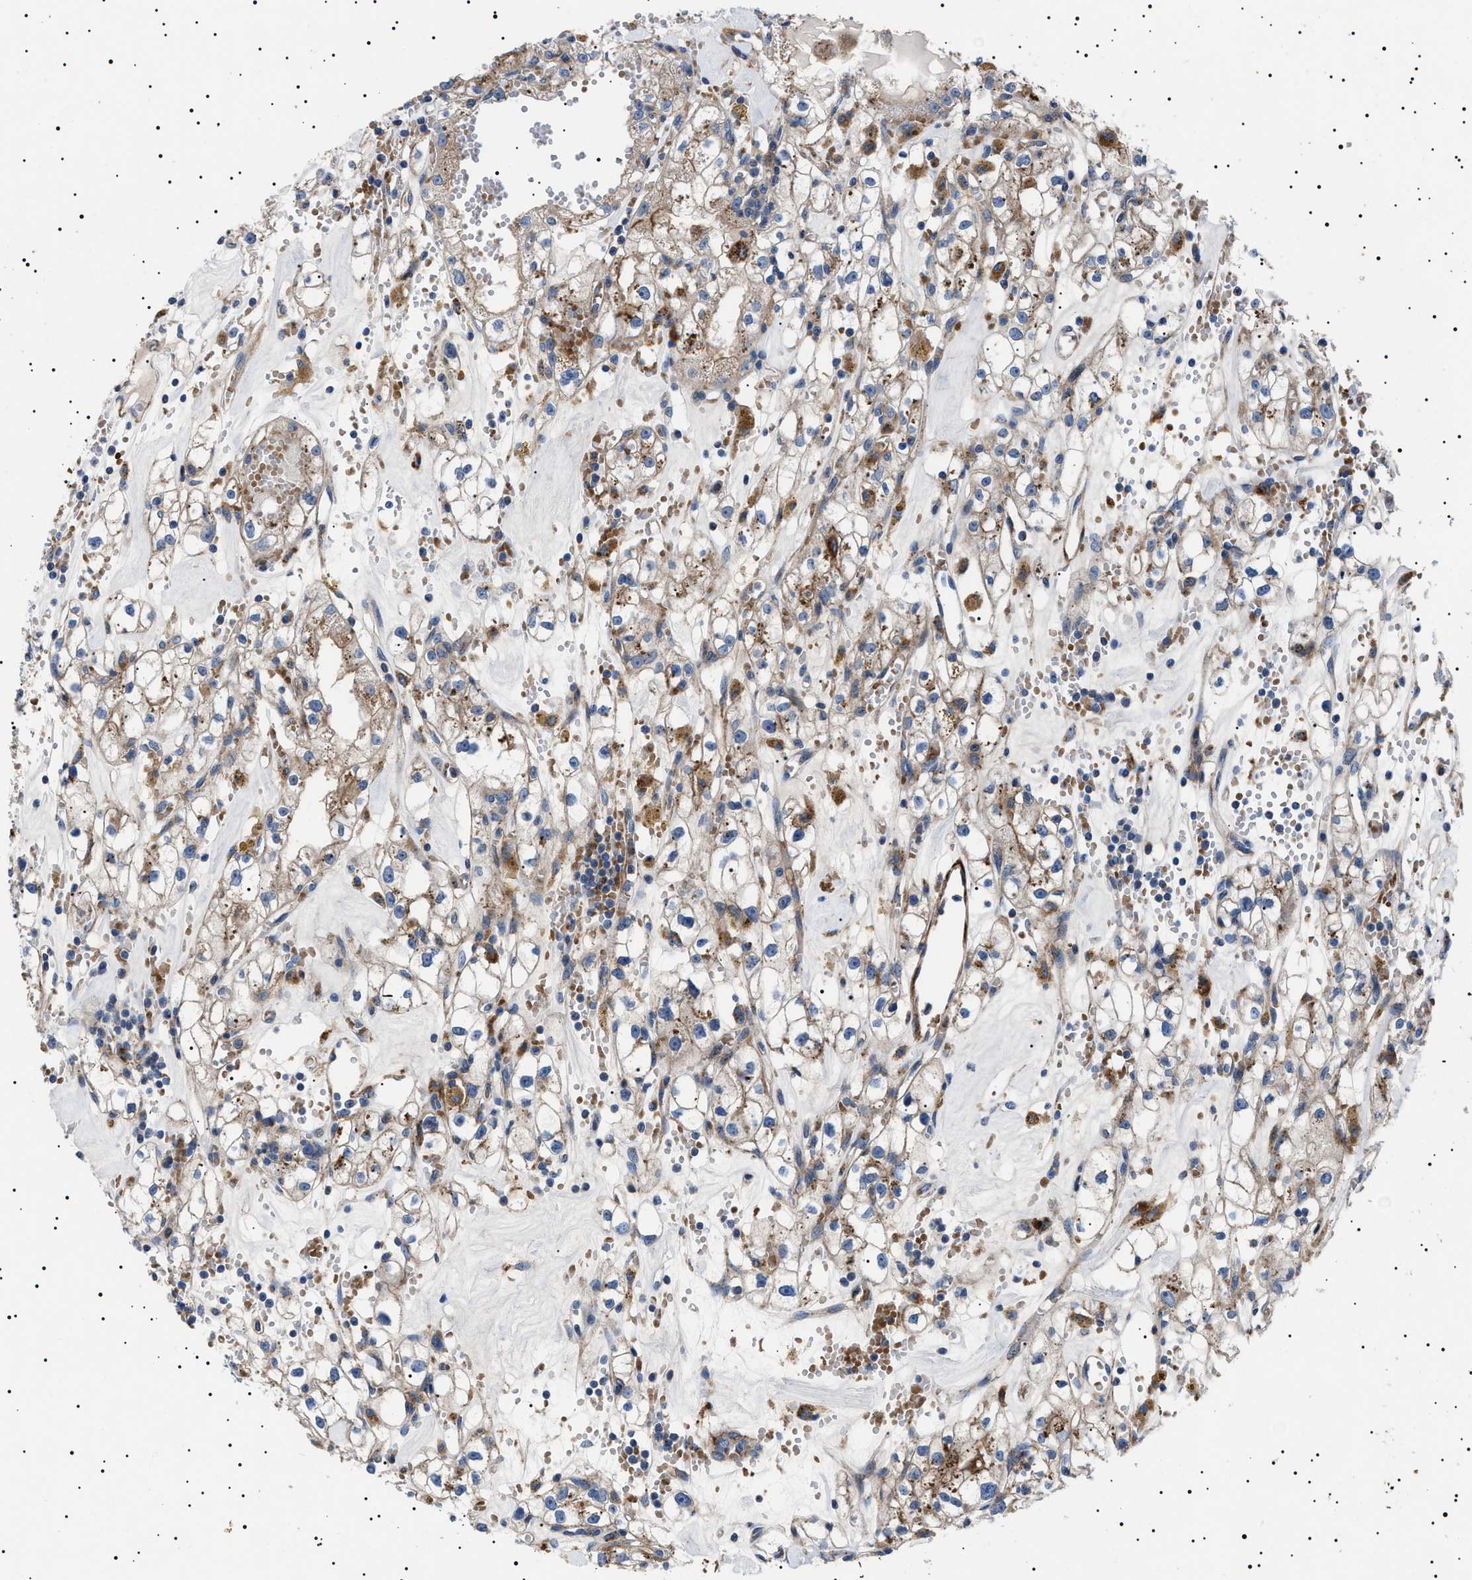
{"staining": {"intensity": "negative", "quantity": "none", "location": "none"}, "tissue": "renal cancer", "cell_type": "Tumor cells", "image_type": "cancer", "snomed": [{"axis": "morphology", "description": "Adenocarcinoma, NOS"}, {"axis": "topography", "description": "Kidney"}], "caption": "This is an IHC photomicrograph of human renal adenocarcinoma. There is no expression in tumor cells.", "gene": "NEU1", "patient": {"sex": "male", "age": 56}}